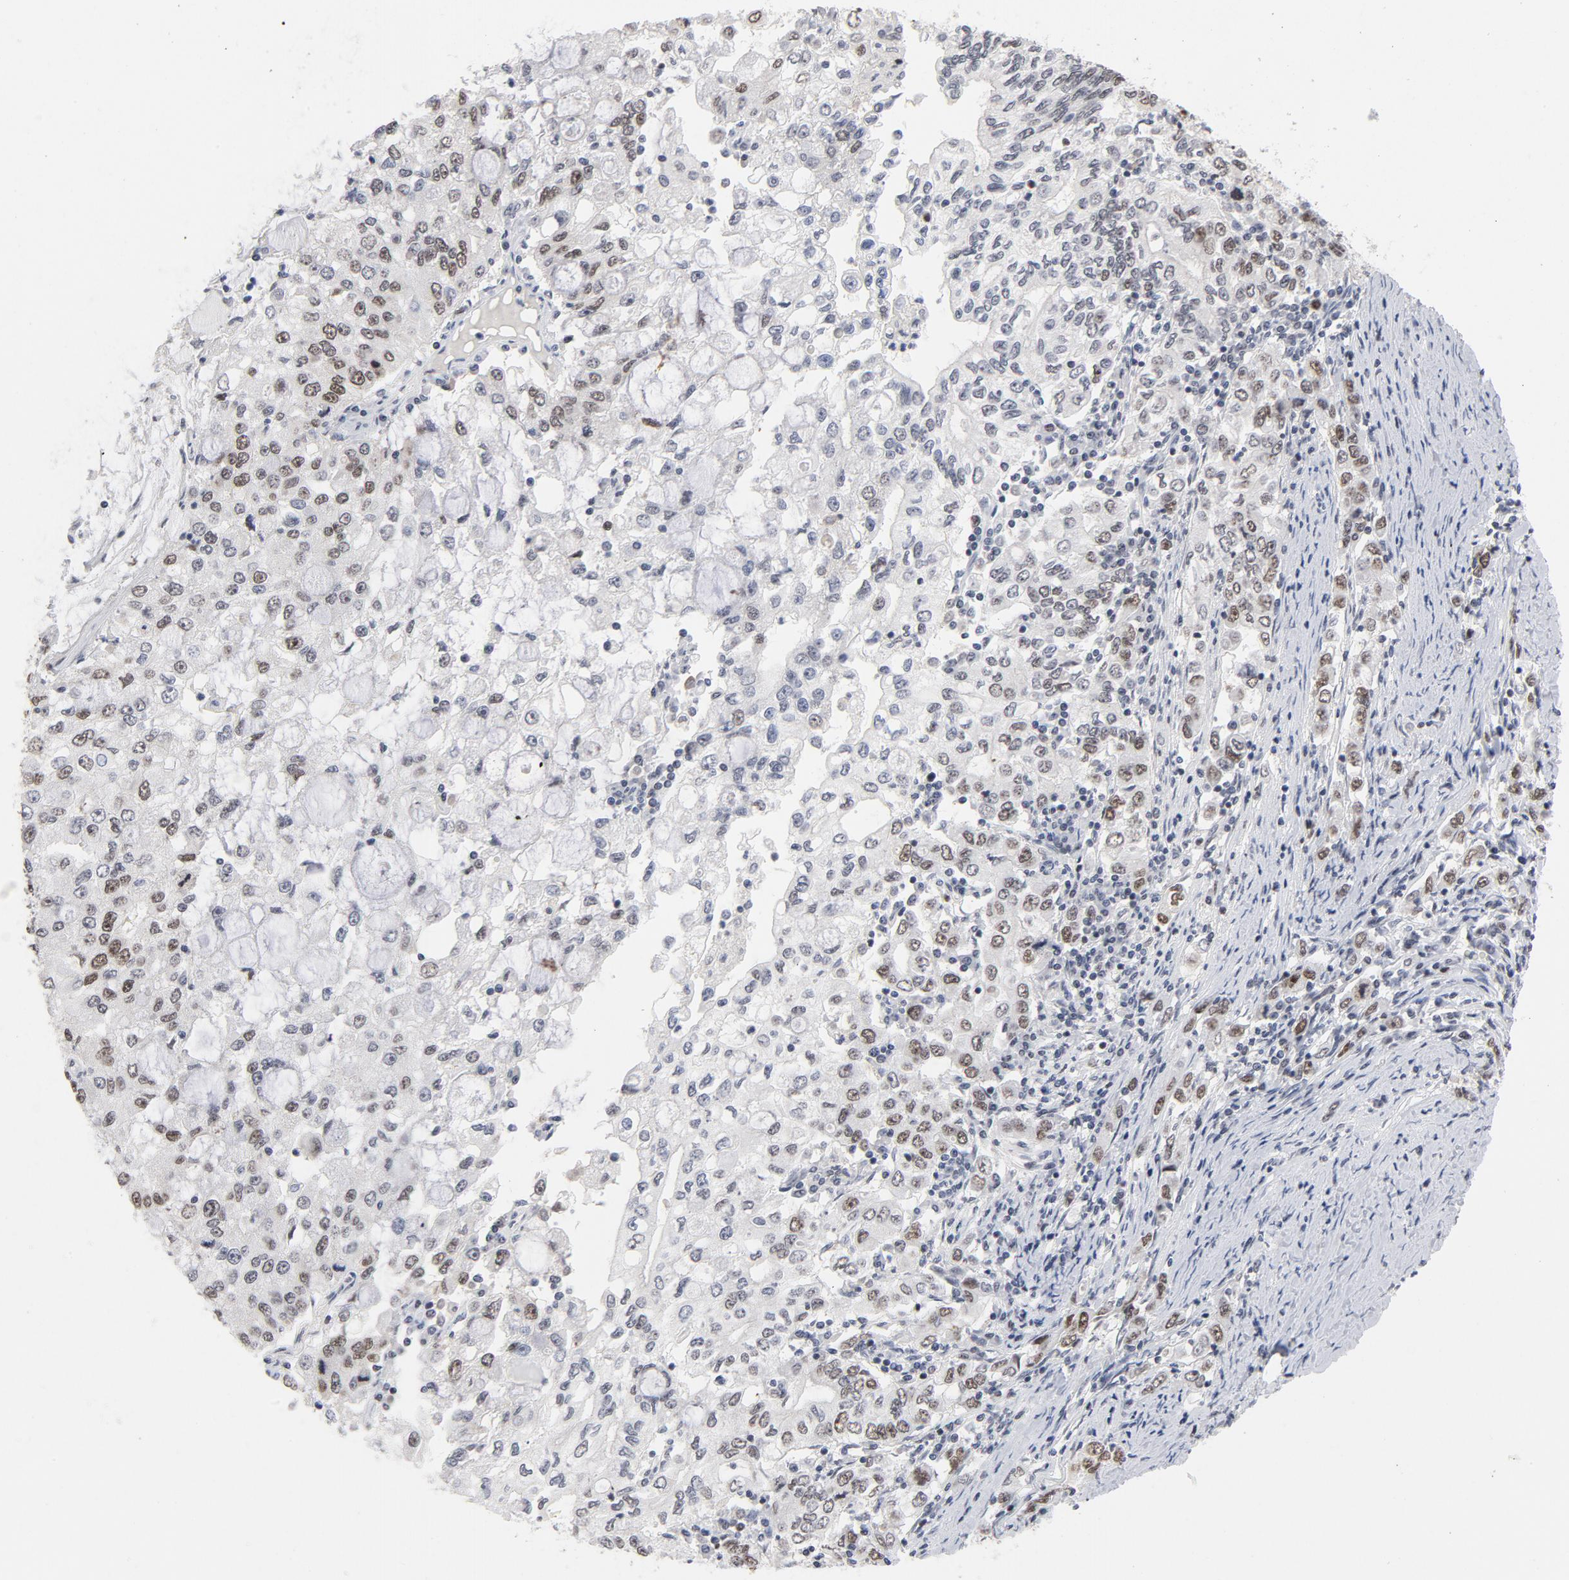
{"staining": {"intensity": "weak", "quantity": "<25%", "location": "nuclear"}, "tissue": "stomach cancer", "cell_type": "Tumor cells", "image_type": "cancer", "snomed": [{"axis": "morphology", "description": "Adenocarcinoma, NOS"}, {"axis": "topography", "description": "Stomach, lower"}], "caption": "This image is of stomach adenocarcinoma stained with immunohistochemistry to label a protein in brown with the nuclei are counter-stained blue. There is no expression in tumor cells. Nuclei are stained in blue.", "gene": "RFC4", "patient": {"sex": "female", "age": 72}}